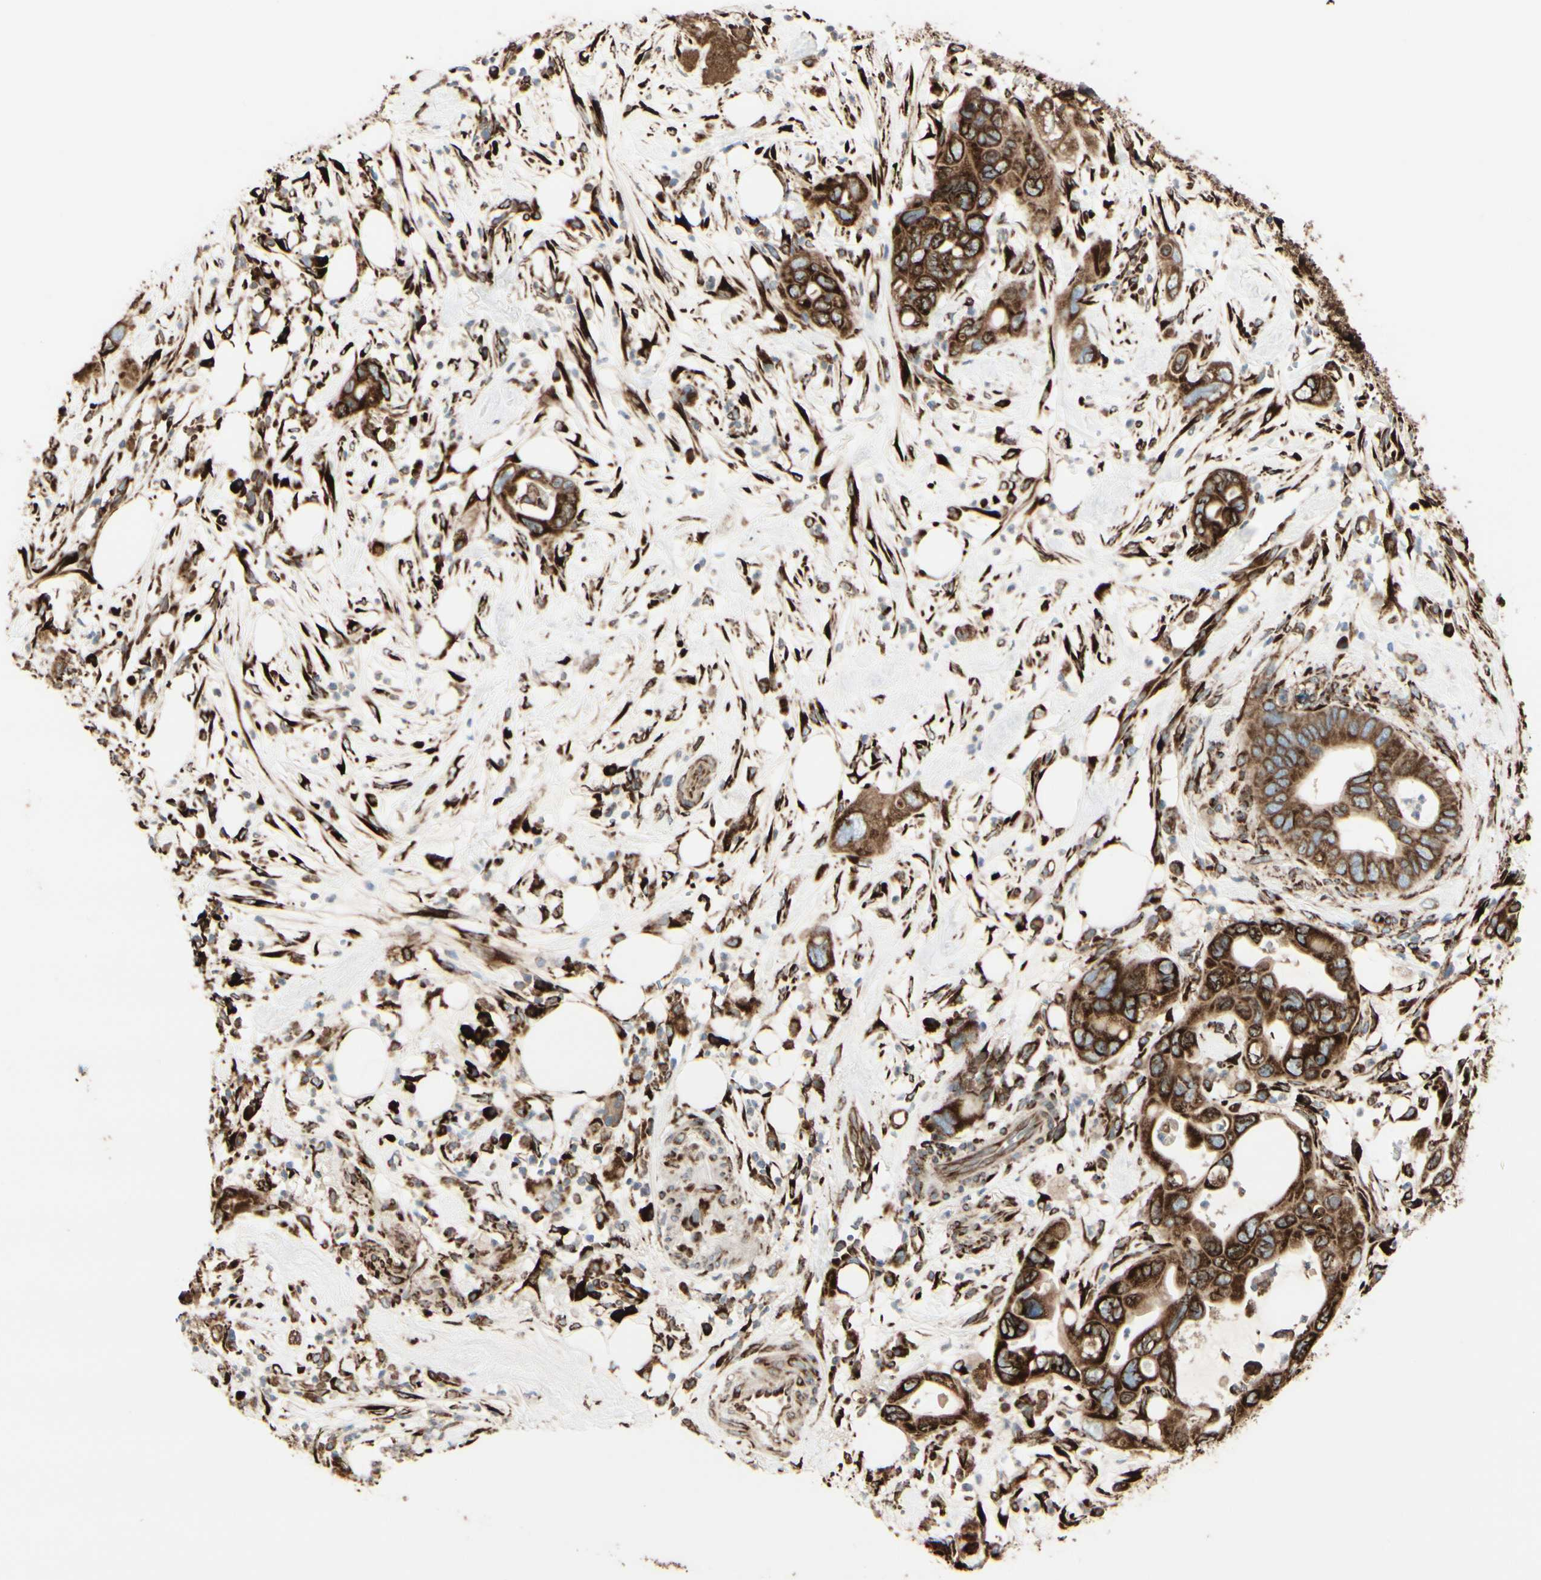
{"staining": {"intensity": "strong", "quantity": ">75%", "location": "cytoplasmic/membranous"}, "tissue": "pancreatic cancer", "cell_type": "Tumor cells", "image_type": "cancer", "snomed": [{"axis": "morphology", "description": "Adenocarcinoma, NOS"}, {"axis": "topography", "description": "Pancreas"}], "caption": "A micrograph of human pancreatic cancer stained for a protein displays strong cytoplasmic/membranous brown staining in tumor cells.", "gene": "RRBP1", "patient": {"sex": "female", "age": 71}}